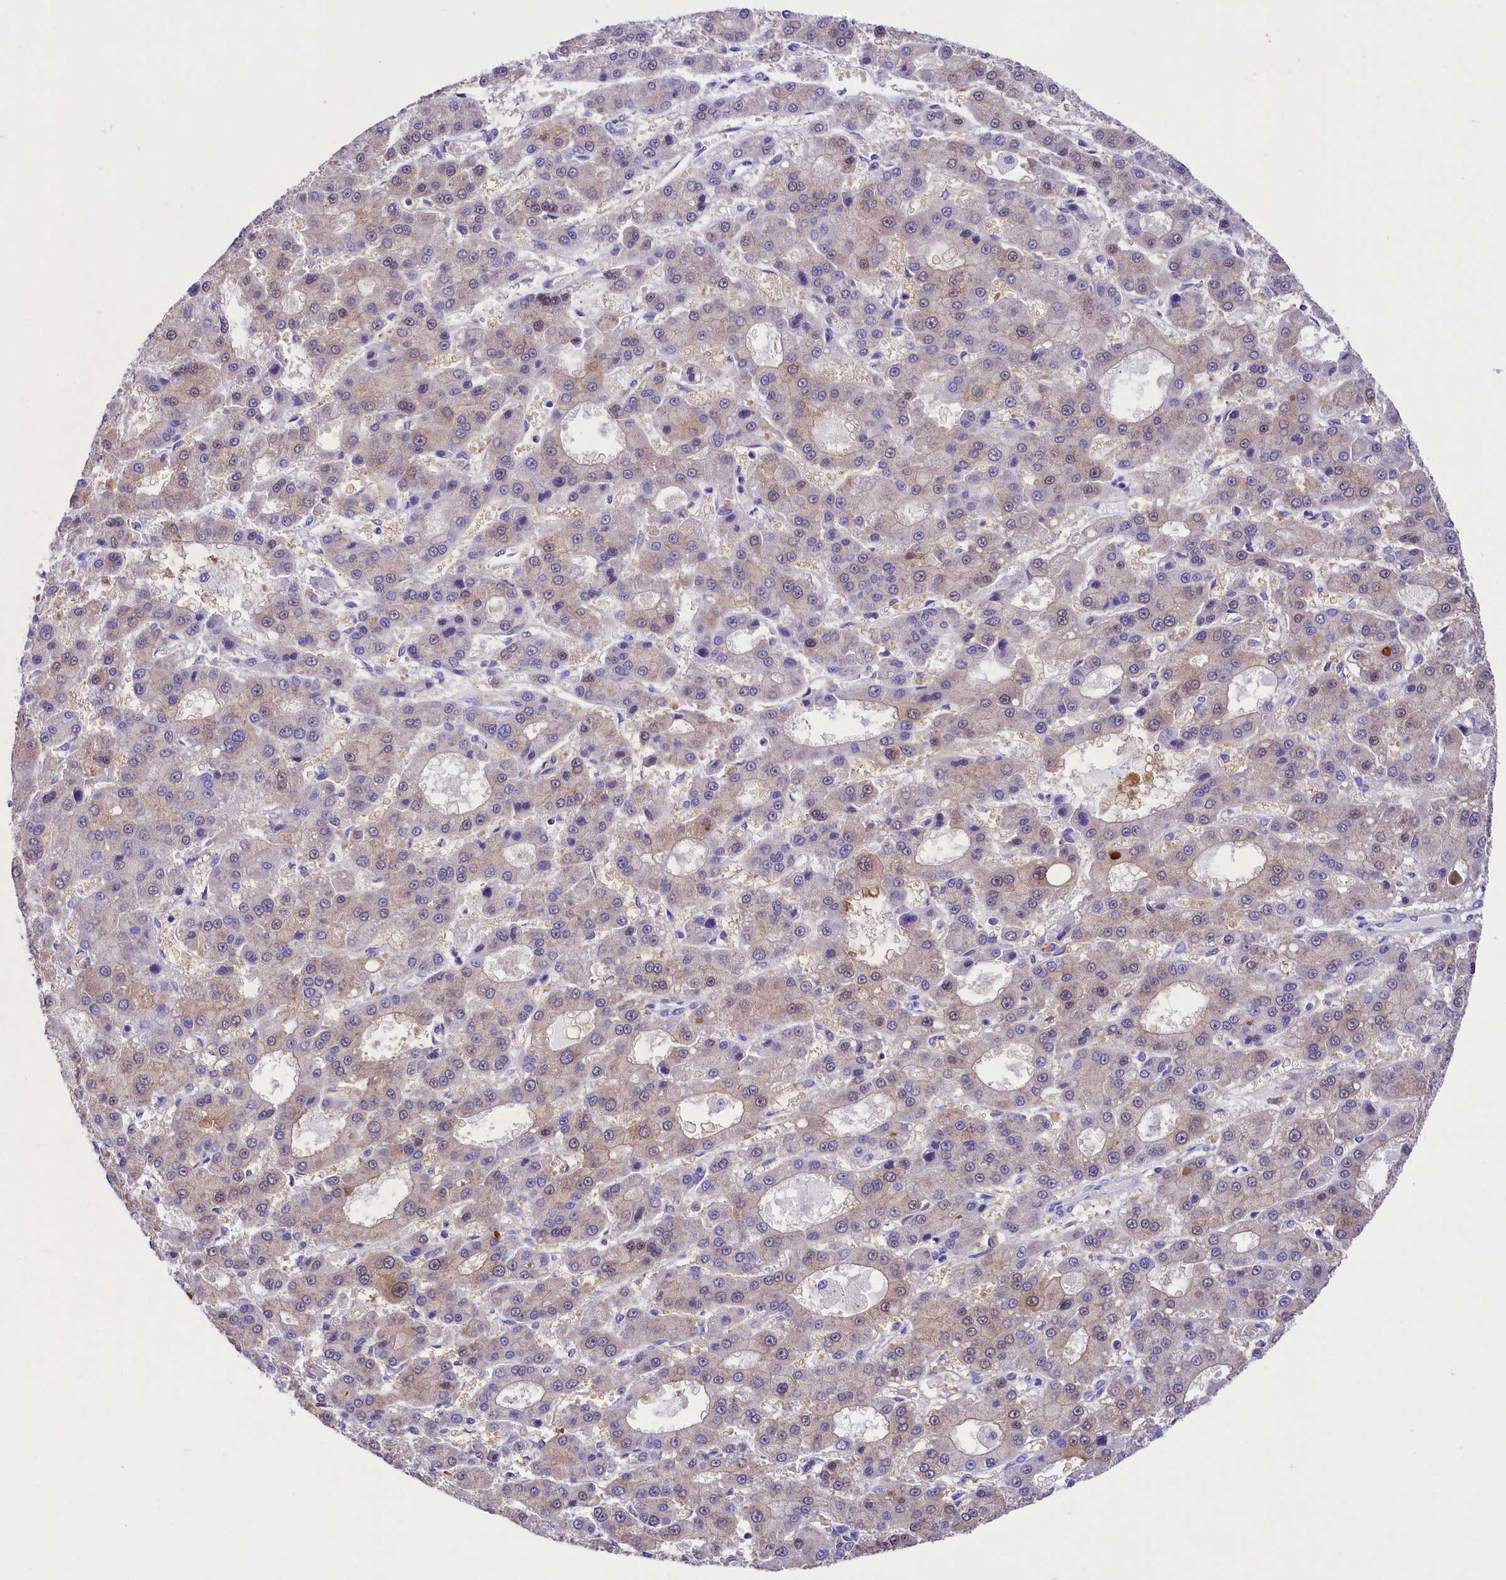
{"staining": {"intensity": "weak", "quantity": "25%-75%", "location": "cytoplasmic/membranous"}, "tissue": "liver cancer", "cell_type": "Tumor cells", "image_type": "cancer", "snomed": [{"axis": "morphology", "description": "Carcinoma, Hepatocellular, NOS"}, {"axis": "topography", "description": "Liver"}], "caption": "An image of human hepatocellular carcinoma (liver) stained for a protein shows weak cytoplasmic/membranous brown staining in tumor cells. Immunohistochemistry (ihc) stains the protein of interest in brown and the nuclei are stained blue.", "gene": "TTC36", "patient": {"sex": "male", "age": 70}}